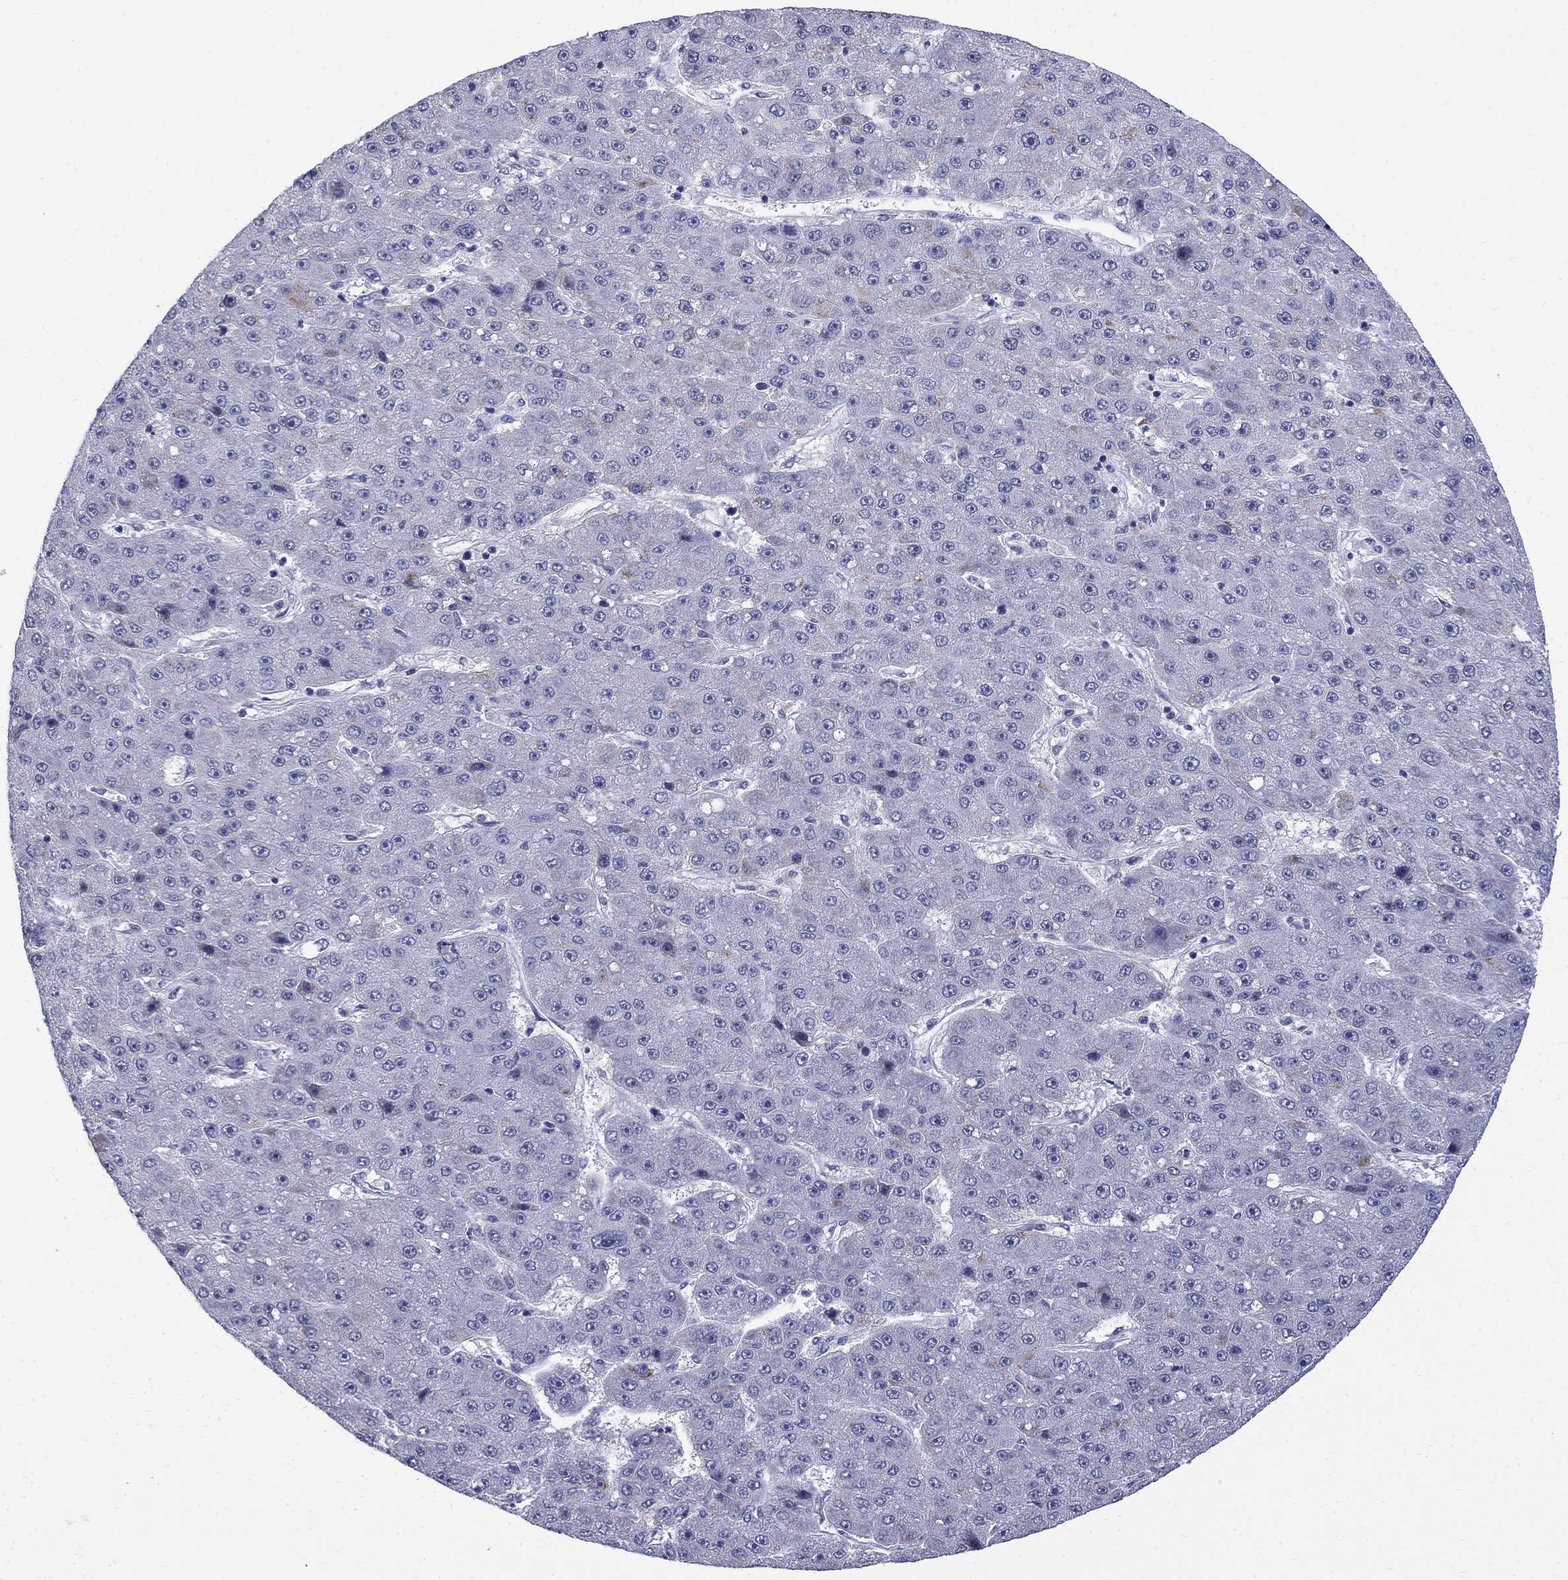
{"staining": {"intensity": "negative", "quantity": "none", "location": "none"}, "tissue": "liver cancer", "cell_type": "Tumor cells", "image_type": "cancer", "snomed": [{"axis": "morphology", "description": "Carcinoma, Hepatocellular, NOS"}, {"axis": "topography", "description": "Liver"}], "caption": "DAB (3,3'-diaminobenzidine) immunohistochemical staining of human liver cancer (hepatocellular carcinoma) shows no significant expression in tumor cells.", "gene": "SERPINB2", "patient": {"sex": "male", "age": 67}}